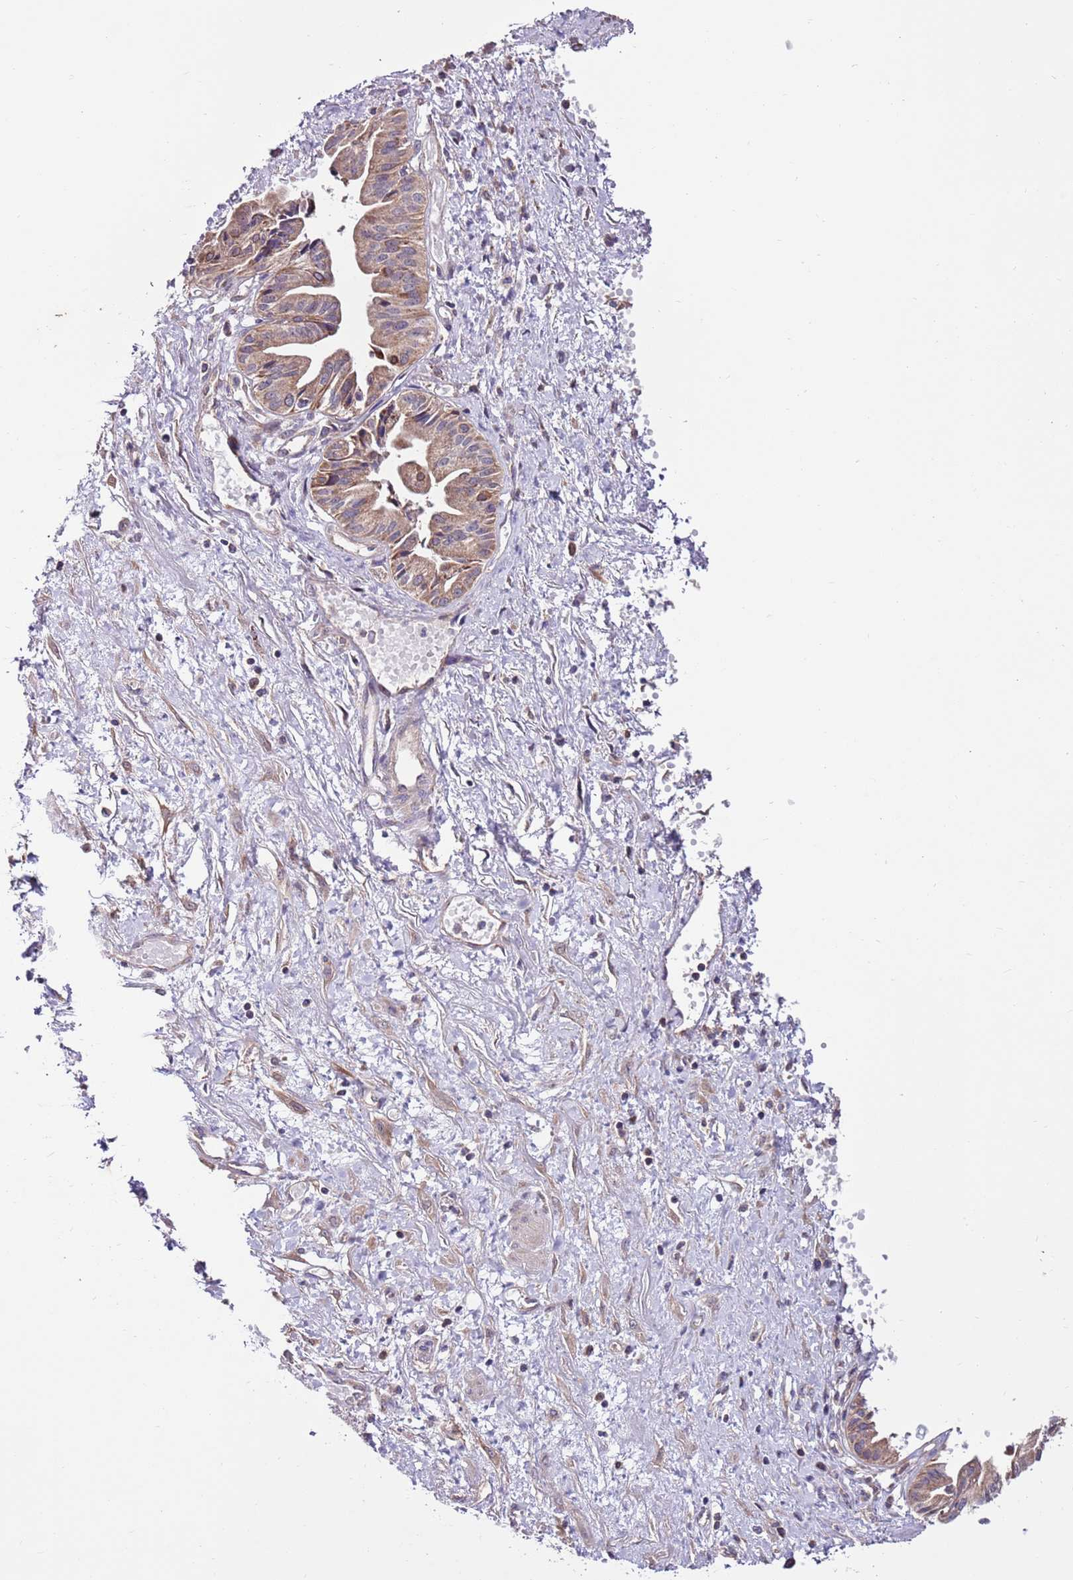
{"staining": {"intensity": "moderate", "quantity": ">75%", "location": "cytoplasmic/membranous"}, "tissue": "pancreatic cancer", "cell_type": "Tumor cells", "image_type": "cancer", "snomed": [{"axis": "morphology", "description": "Adenocarcinoma, NOS"}, {"axis": "topography", "description": "Pancreas"}], "caption": "Immunohistochemistry (IHC) micrograph of neoplastic tissue: human pancreatic cancer (adenocarcinoma) stained using immunohistochemistry exhibits medium levels of moderate protein expression localized specifically in the cytoplasmic/membranous of tumor cells, appearing as a cytoplasmic/membranous brown color.", "gene": "SMG1", "patient": {"sex": "female", "age": 50}}